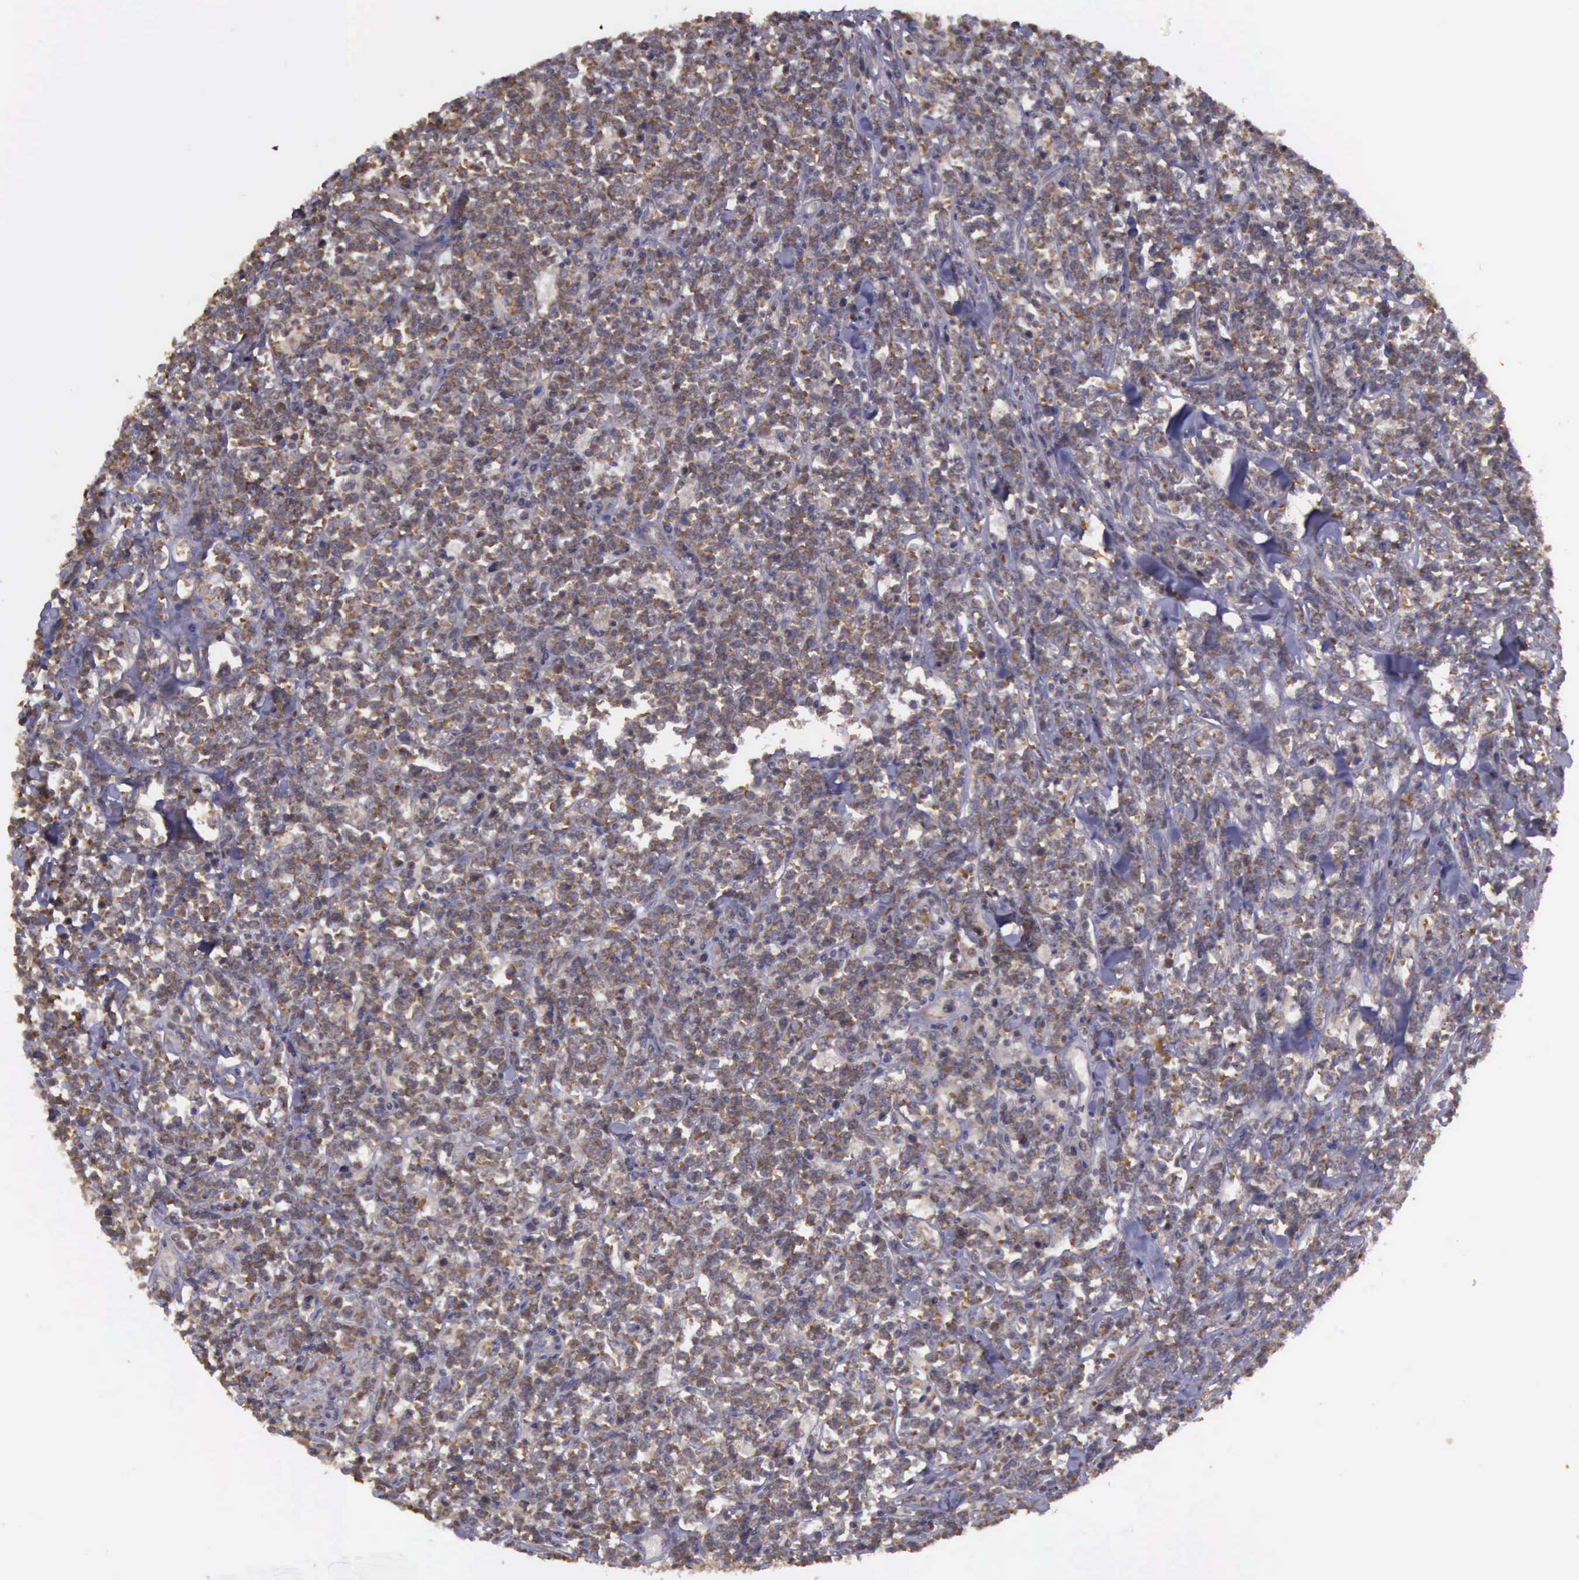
{"staining": {"intensity": "moderate", "quantity": ">75%", "location": "cytoplasmic/membranous"}, "tissue": "lymphoma", "cell_type": "Tumor cells", "image_type": "cancer", "snomed": [{"axis": "morphology", "description": "Malignant lymphoma, non-Hodgkin's type, High grade"}, {"axis": "topography", "description": "Small intestine"}, {"axis": "topography", "description": "Colon"}], "caption": "Human lymphoma stained with a protein marker displays moderate staining in tumor cells.", "gene": "EIF5", "patient": {"sex": "male", "age": 8}}